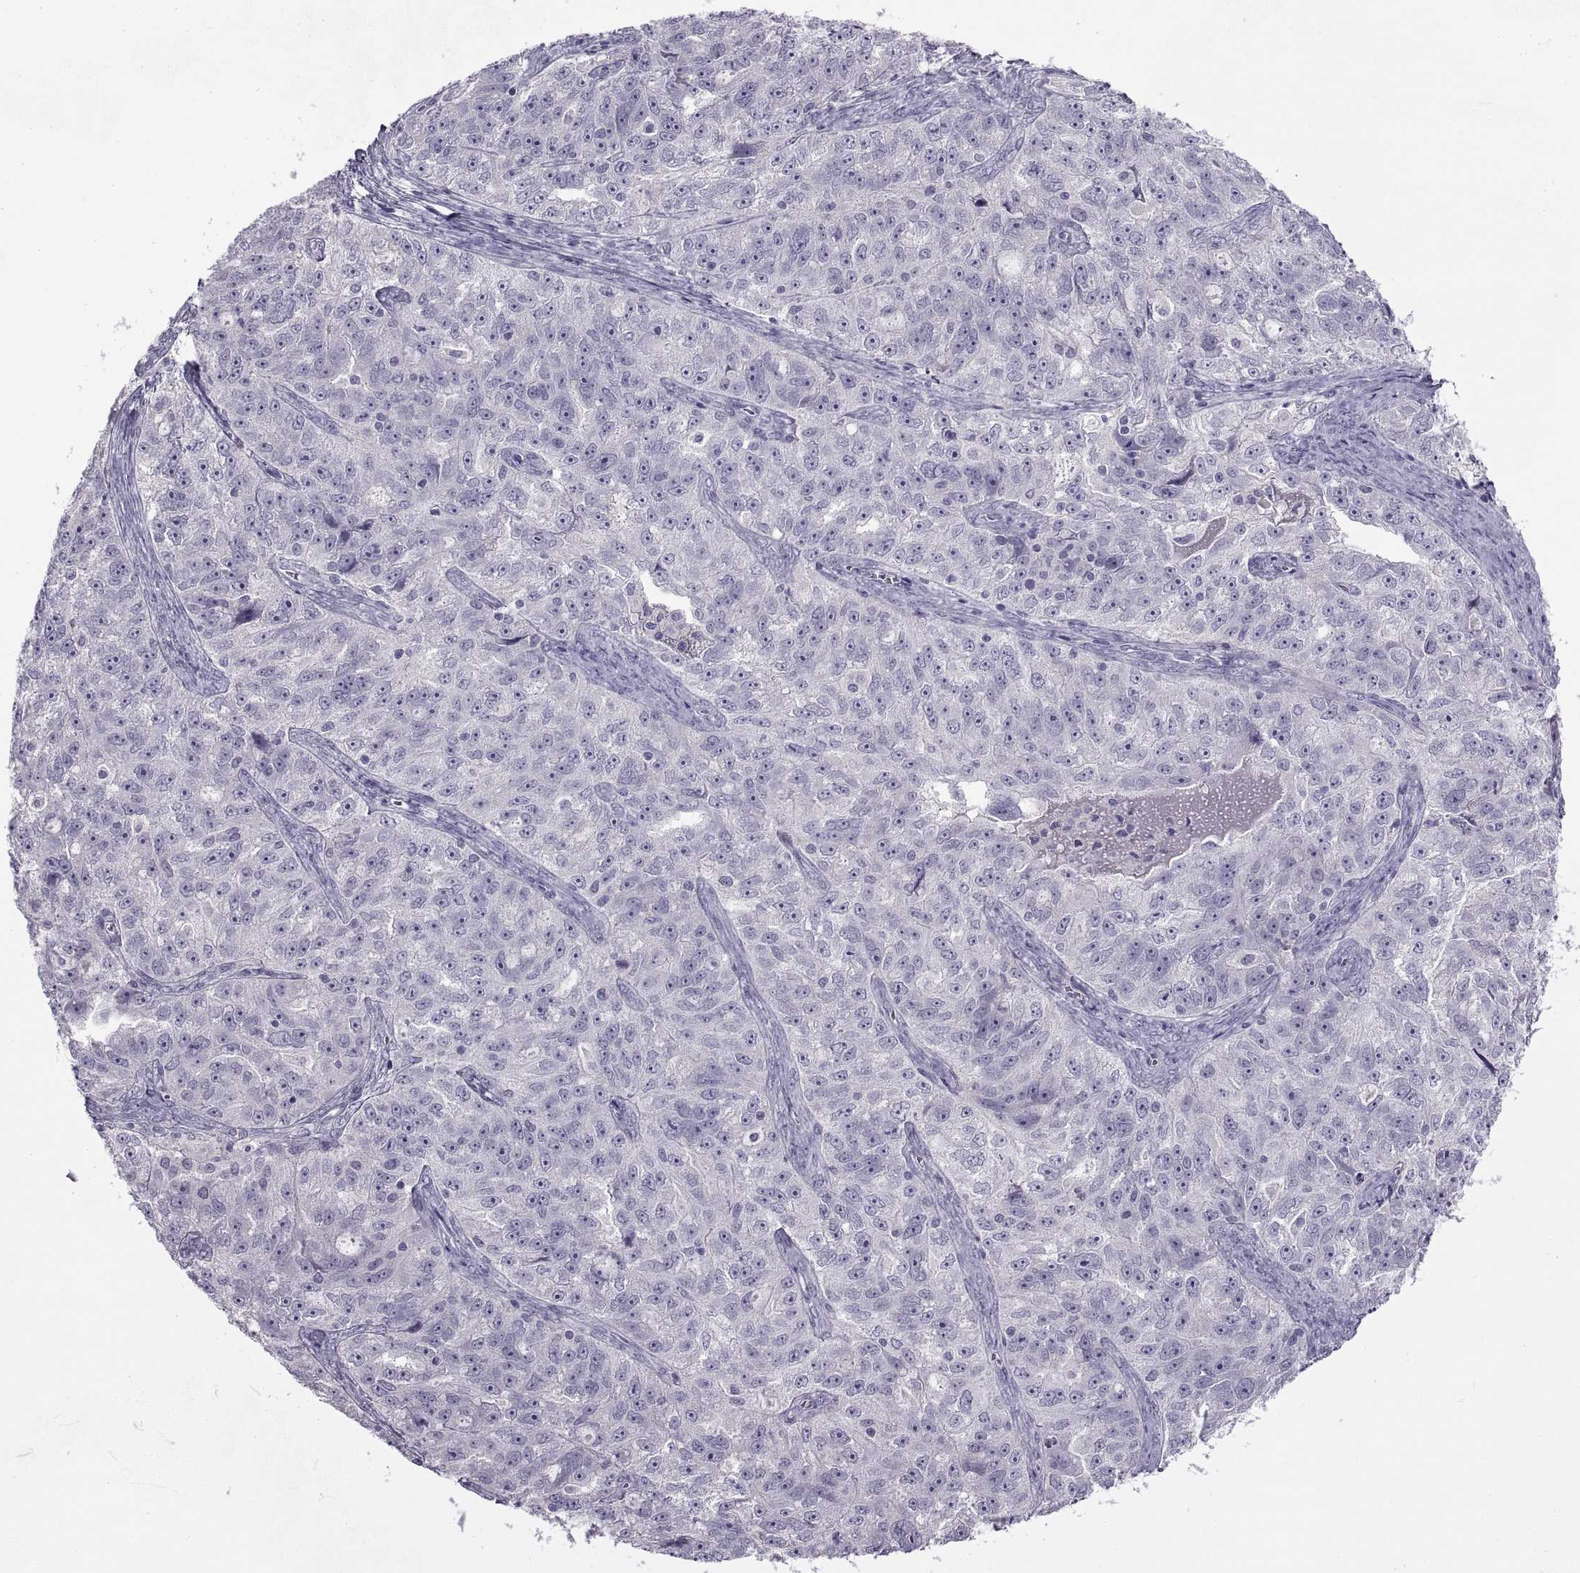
{"staining": {"intensity": "negative", "quantity": "none", "location": "none"}, "tissue": "ovarian cancer", "cell_type": "Tumor cells", "image_type": "cancer", "snomed": [{"axis": "morphology", "description": "Cystadenocarcinoma, serous, NOS"}, {"axis": "topography", "description": "Ovary"}], "caption": "Ovarian cancer stained for a protein using immunohistochemistry (IHC) shows no positivity tumor cells.", "gene": "BSPH1", "patient": {"sex": "female", "age": 51}}